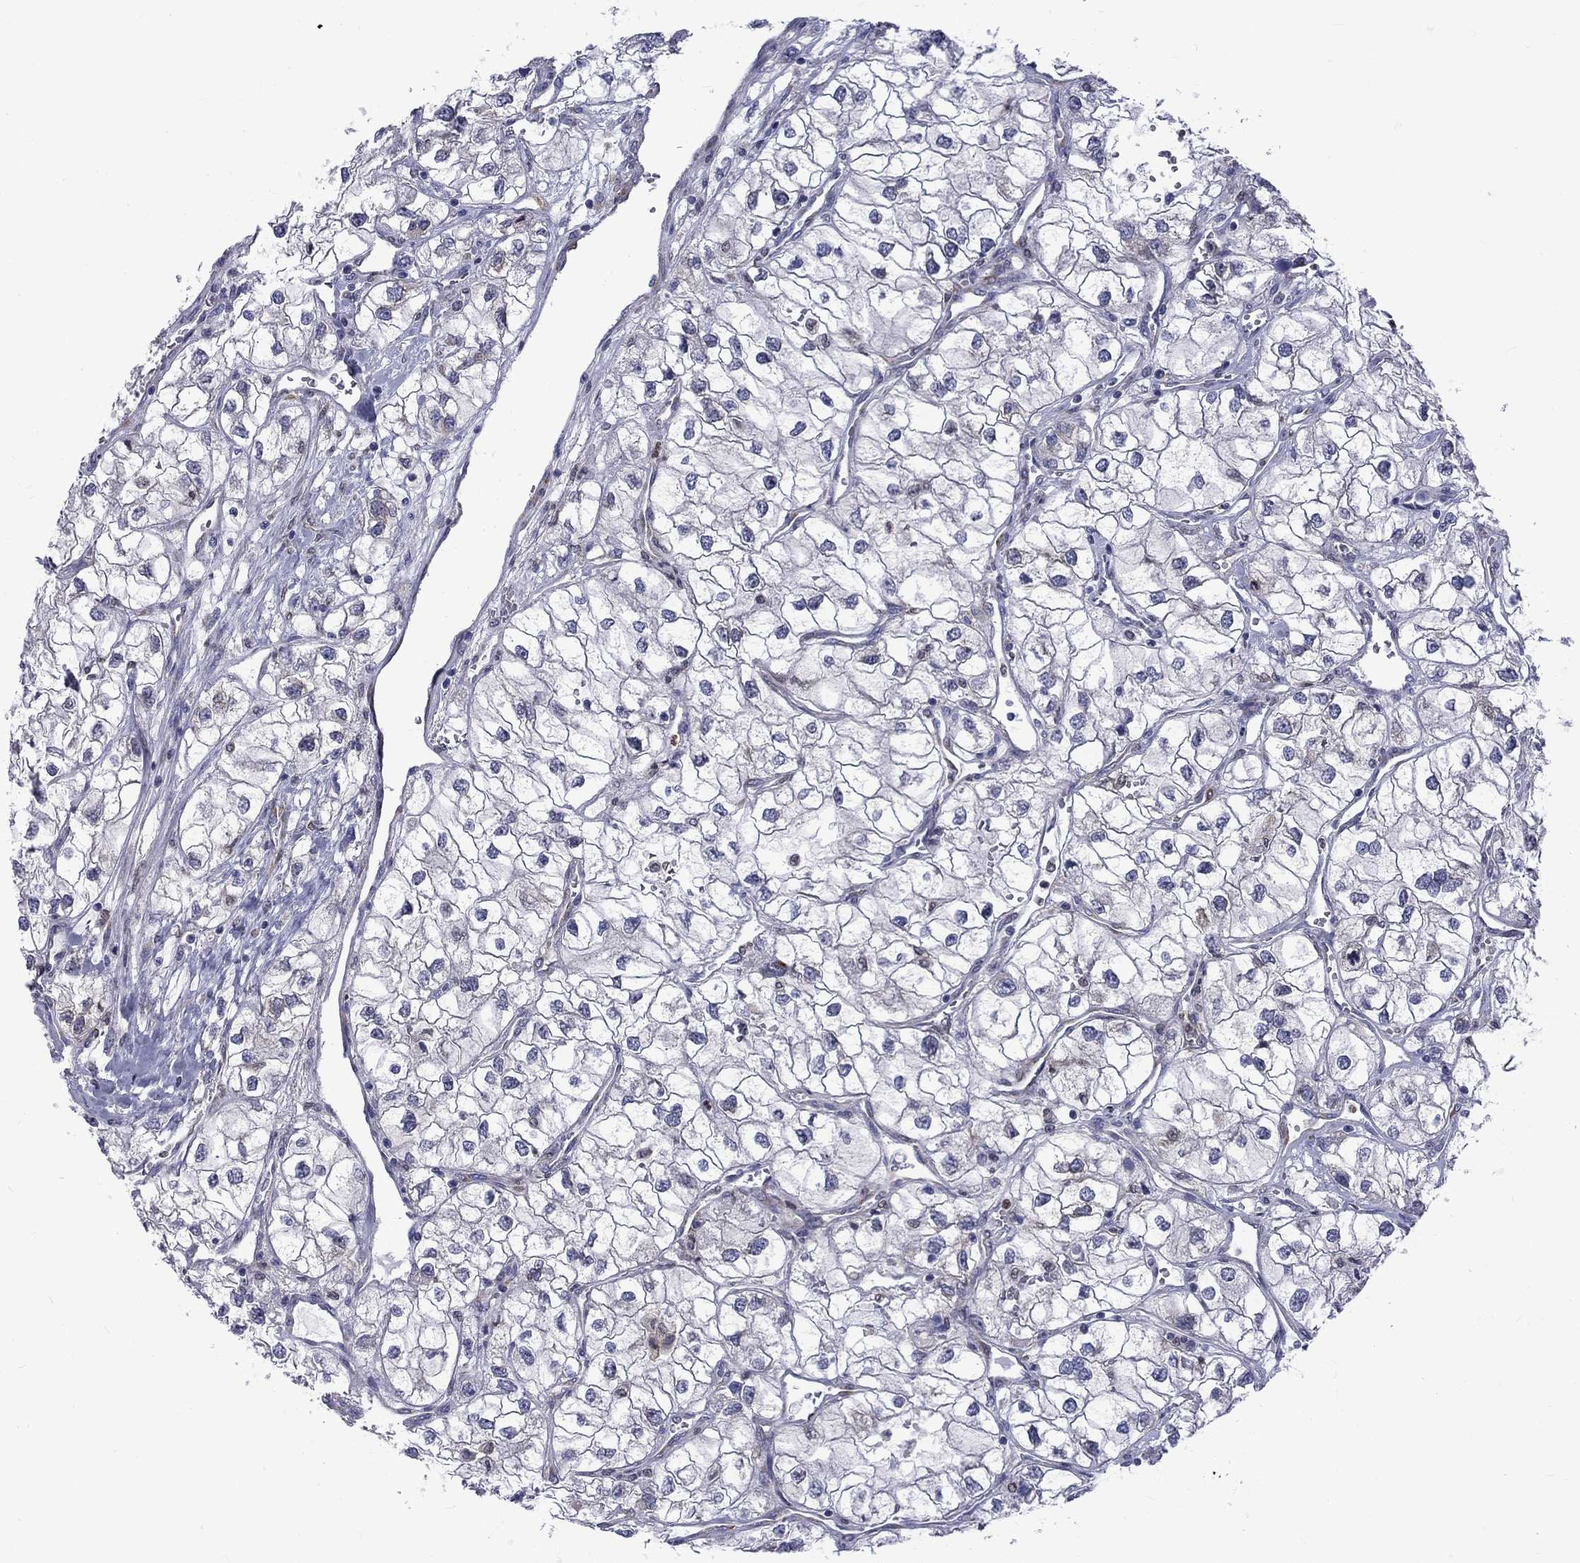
{"staining": {"intensity": "negative", "quantity": "none", "location": "none"}, "tissue": "renal cancer", "cell_type": "Tumor cells", "image_type": "cancer", "snomed": [{"axis": "morphology", "description": "Adenocarcinoma, NOS"}, {"axis": "topography", "description": "Kidney"}], "caption": "IHC of renal adenocarcinoma exhibits no expression in tumor cells.", "gene": "PABPC4", "patient": {"sex": "male", "age": 59}}